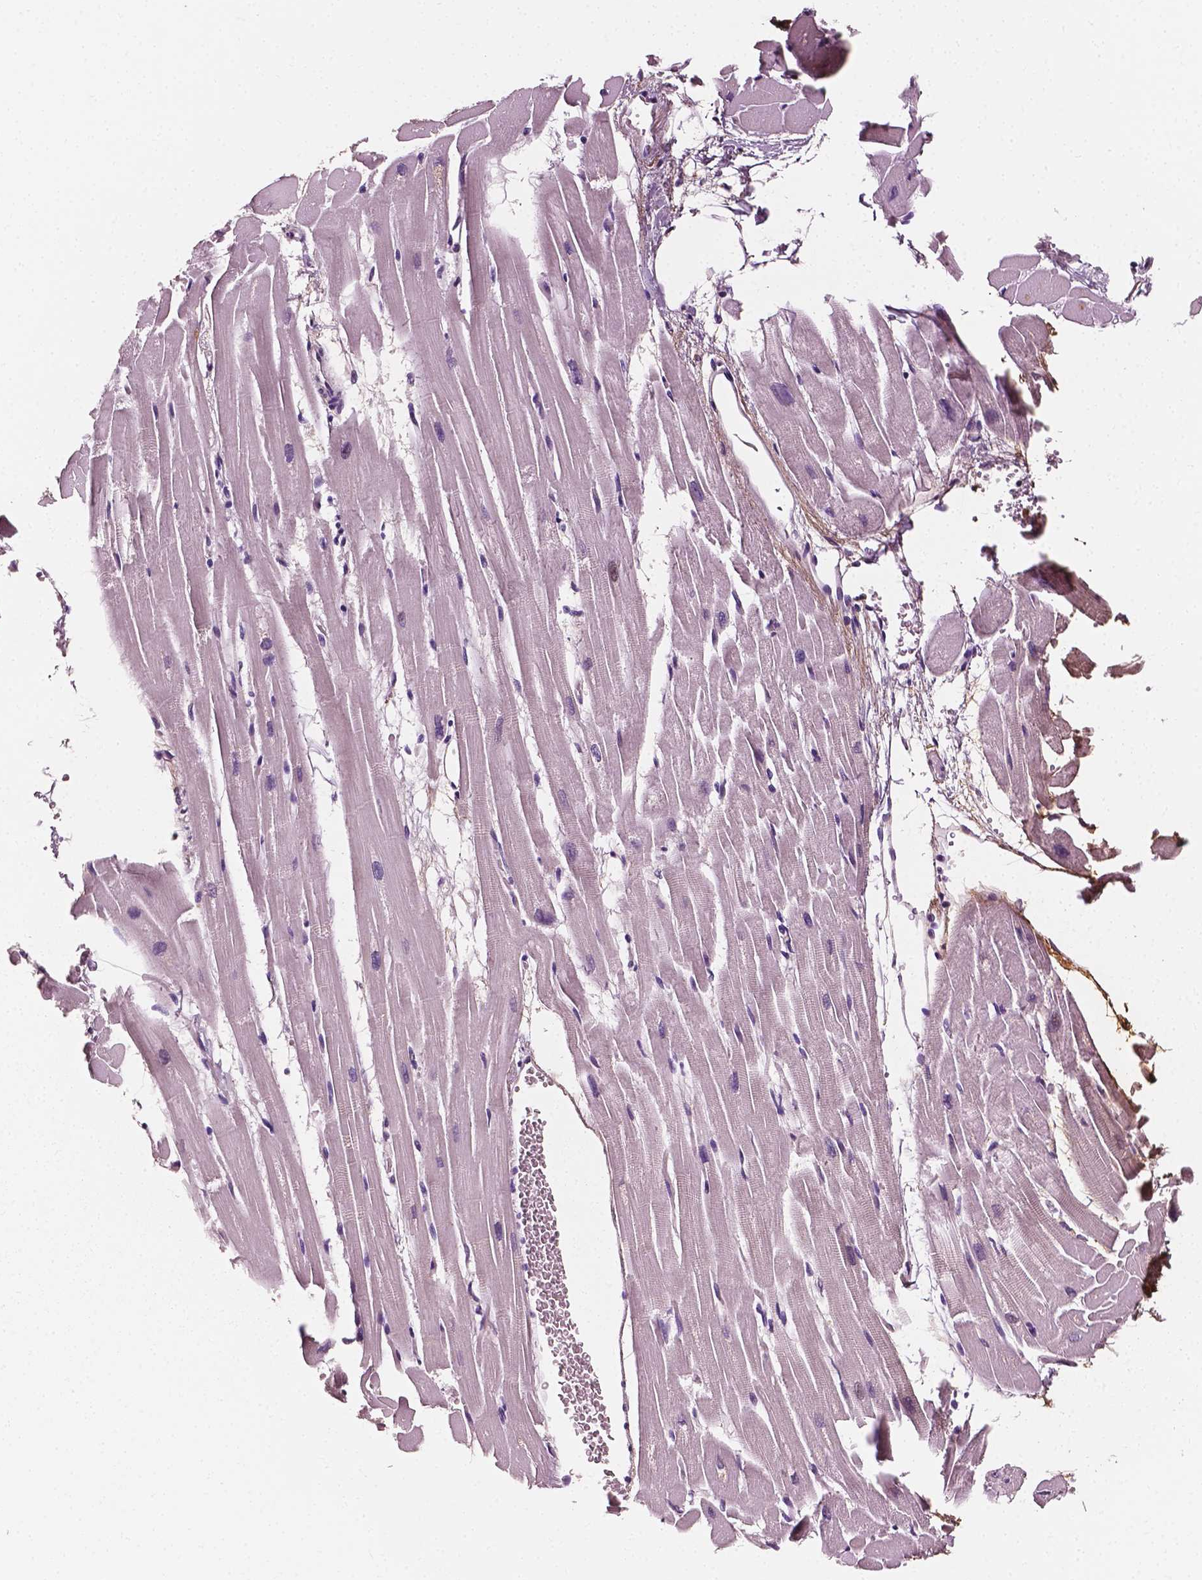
{"staining": {"intensity": "negative", "quantity": "none", "location": "none"}, "tissue": "heart muscle", "cell_type": "Cardiomyocytes", "image_type": "normal", "snomed": [{"axis": "morphology", "description": "Normal tissue, NOS"}, {"axis": "topography", "description": "Heart"}], "caption": "This image is of normal heart muscle stained with IHC to label a protein in brown with the nuclei are counter-stained blue. There is no expression in cardiomyocytes. (Stains: DAB (3,3'-diaminobenzidine) IHC with hematoxylin counter stain, Microscopy: brightfield microscopy at high magnification).", "gene": "FBLN1", "patient": {"sex": "male", "age": 37}}